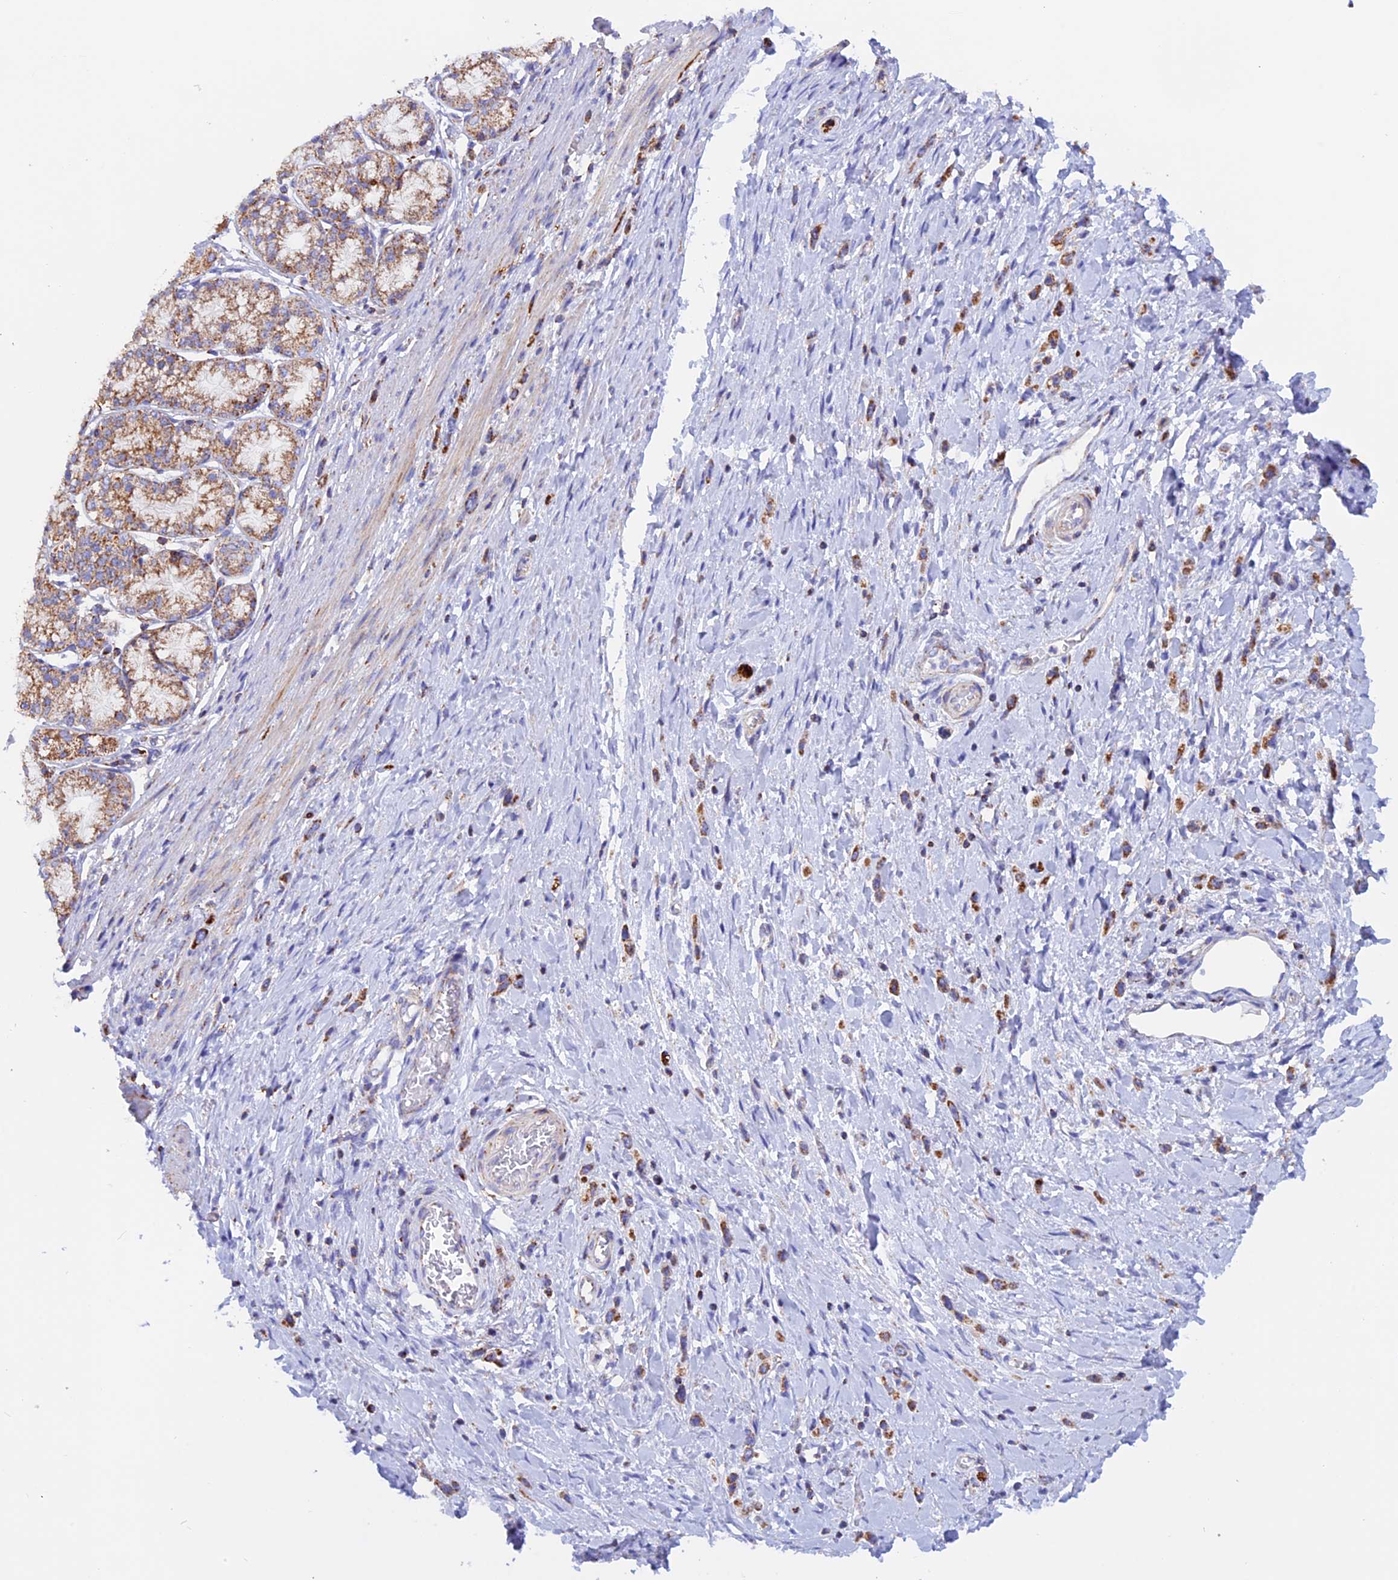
{"staining": {"intensity": "moderate", "quantity": ">75%", "location": "cytoplasmic/membranous"}, "tissue": "stomach cancer", "cell_type": "Tumor cells", "image_type": "cancer", "snomed": [{"axis": "morphology", "description": "Adenocarcinoma, NOS"}, {"axis": "topography", "description": "Stomach"}], "caption": "Protein positivity by immunohistochemistry exhibits moderate cytoplasmic/membranous positivity in about >75% of tumor cells in stomach cancer (adenocarcinoma).", "gene": "GCDH", "patient": {"sex": "female", "age": 65}}